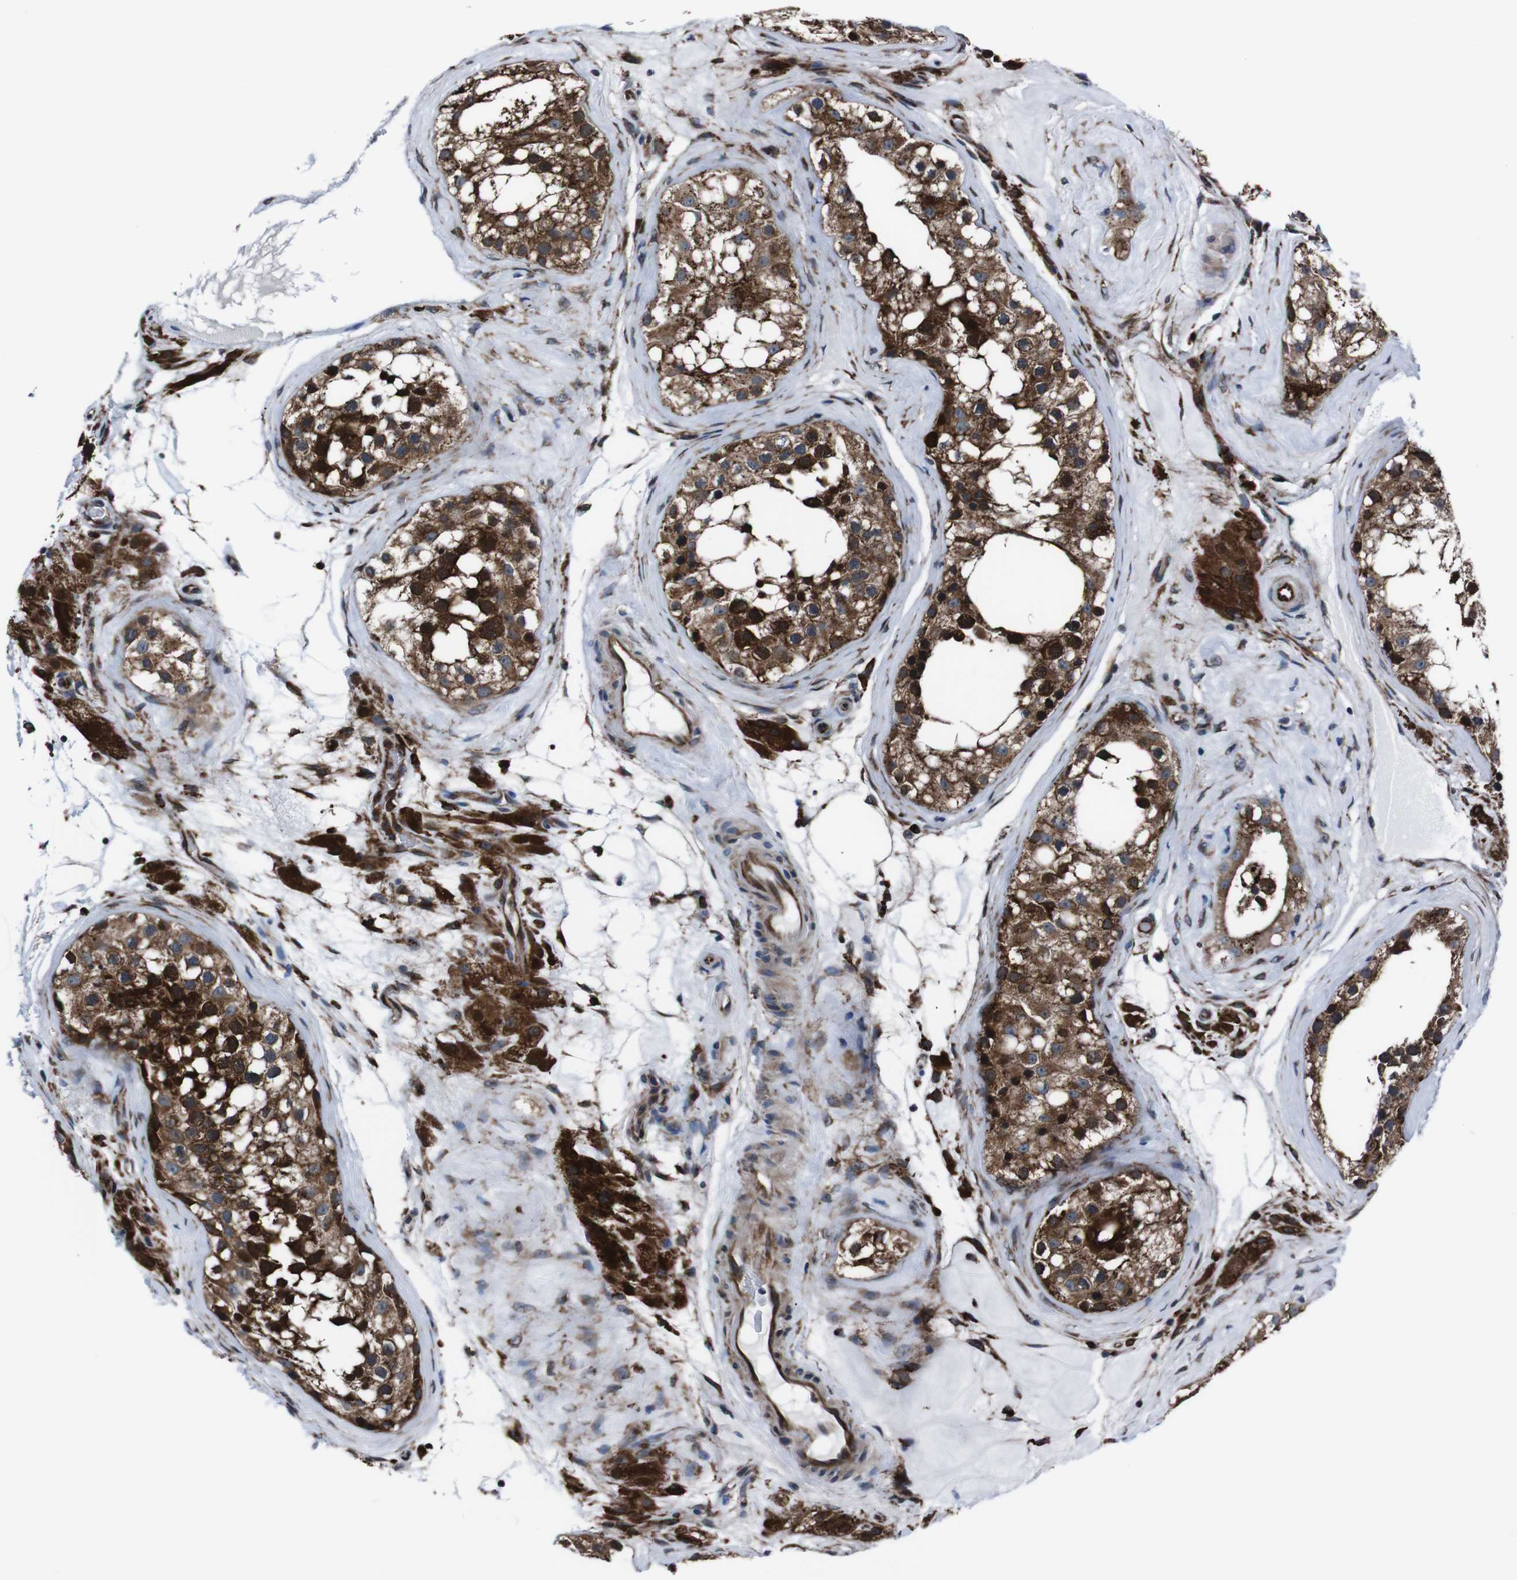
{"staining": {"intensity": "strong", "quantity": ">75%", "location": "cytoplasmic/membranous"}, "tissue": "testis", "cell_type": "Cells in seminiferous ducts", "image_type": "normal", "snomed": [{"axis": "morphology", "description": "Normal tissue, NOS"}, {"axis": "morphology", "description": "Seminoma, NOS"}, {"axis": "topography", "description": "Testis"}], "caption": "Immunohistochemical staining of unremarkable human testis displays >75% levels of strong cytoplasmic/membranous protein staining in about >75% of cells in seminiferous ducts. Using DAB (brown) and hematoxylin (blue) stains, captured at high magnification using brightfield microscopy.", "gene": "EIF4A2", "patient": {"sex": "male", "age": 71}}